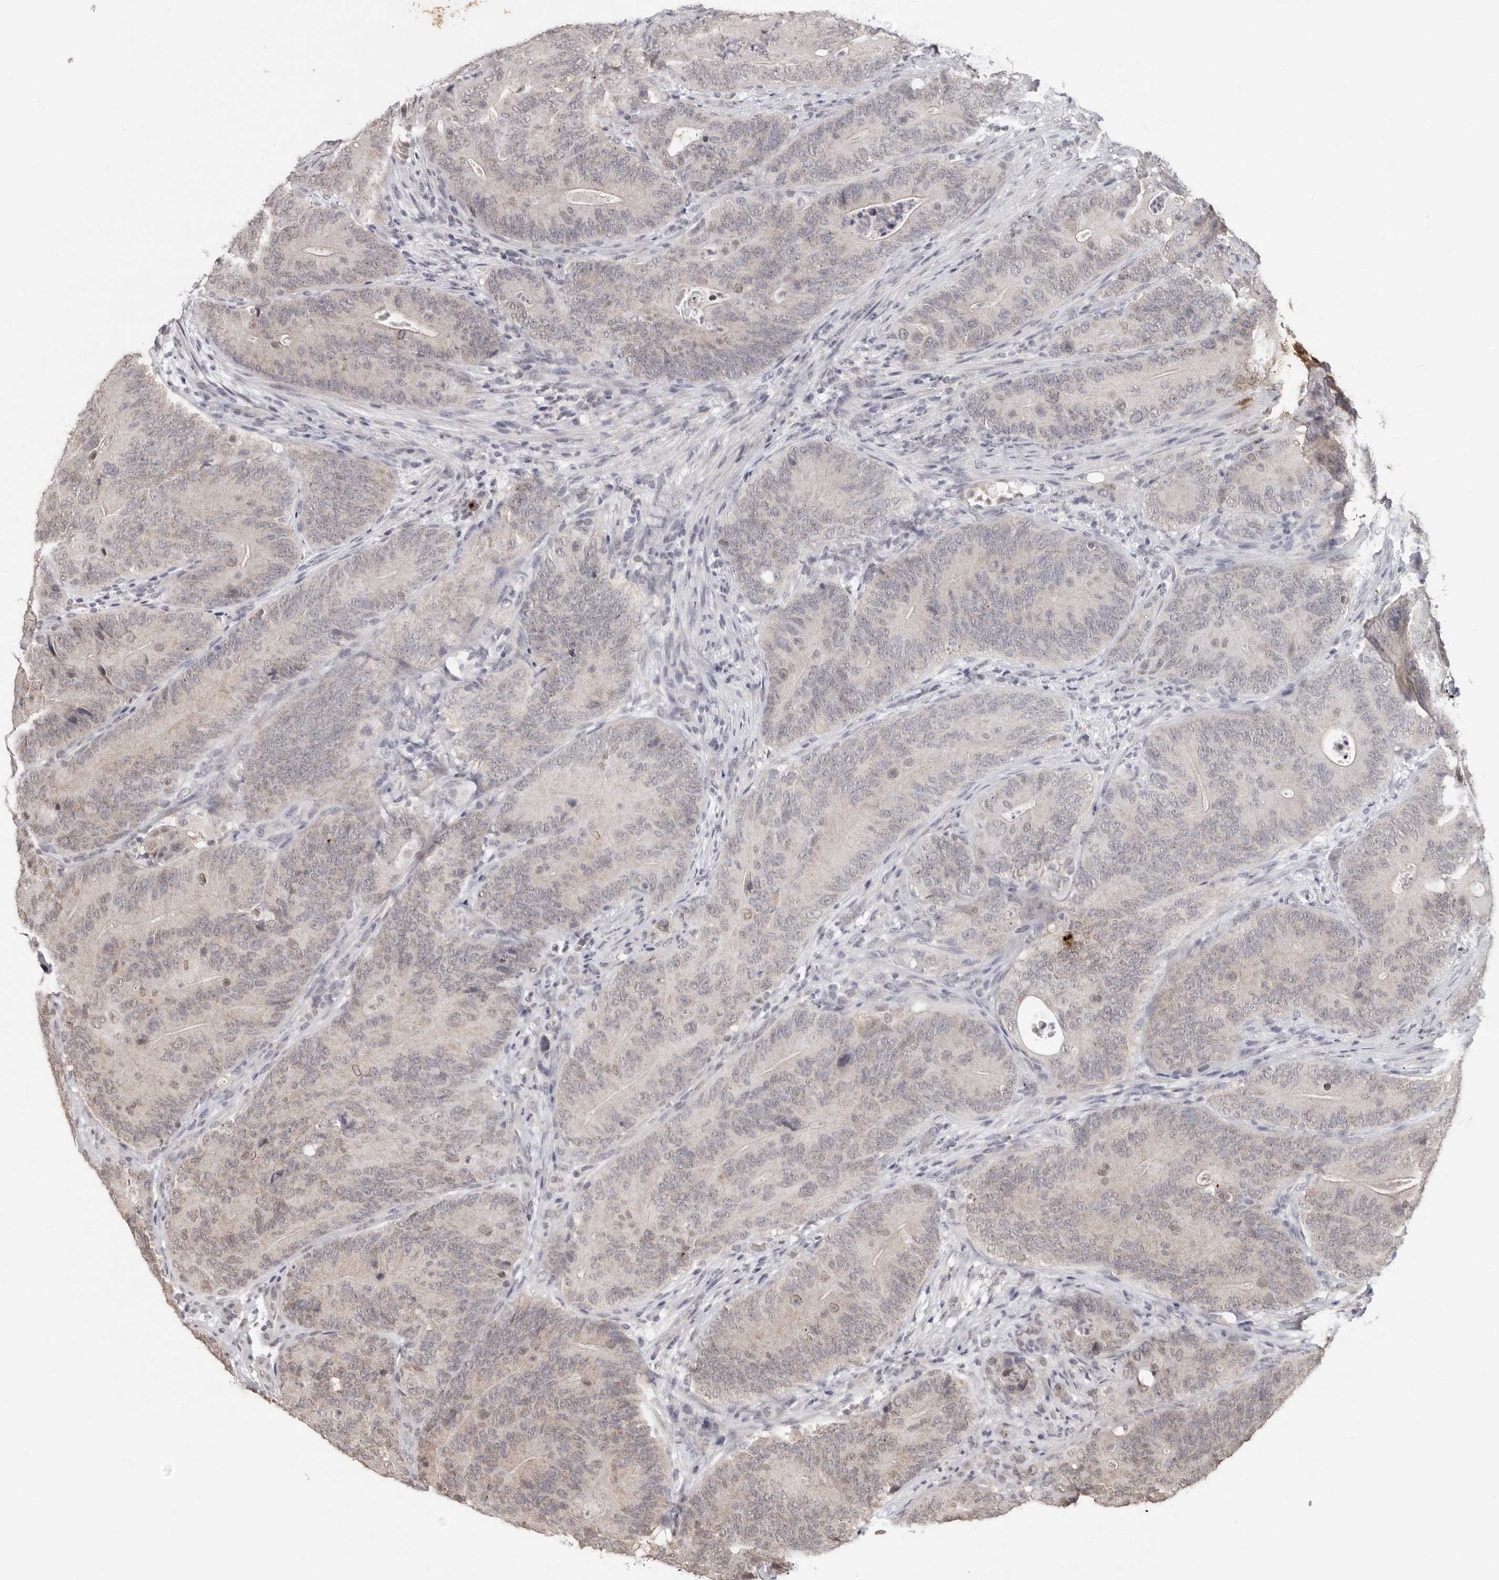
{"staining": {"intensity": "weak", "quantity": "25%-75%", "location": "cytoplasmic/membranous,nuclear"}, "tissue": "colorectal cancer", "cell_type": "Tumor cells", "image_type": "cancer", "snomed": [{"axis": "morphology", "description": "Normal tissue, NOS"}, {"axis": "topography", "description": "Colon"}], "caption": "Weak cytoplasmic/membranous and nuclear positivity is present in about 25%-75% of tumor cells in colorectal cancer.", "gene": "LINGO2", "patient": {"sex": "female", "age": 82}}